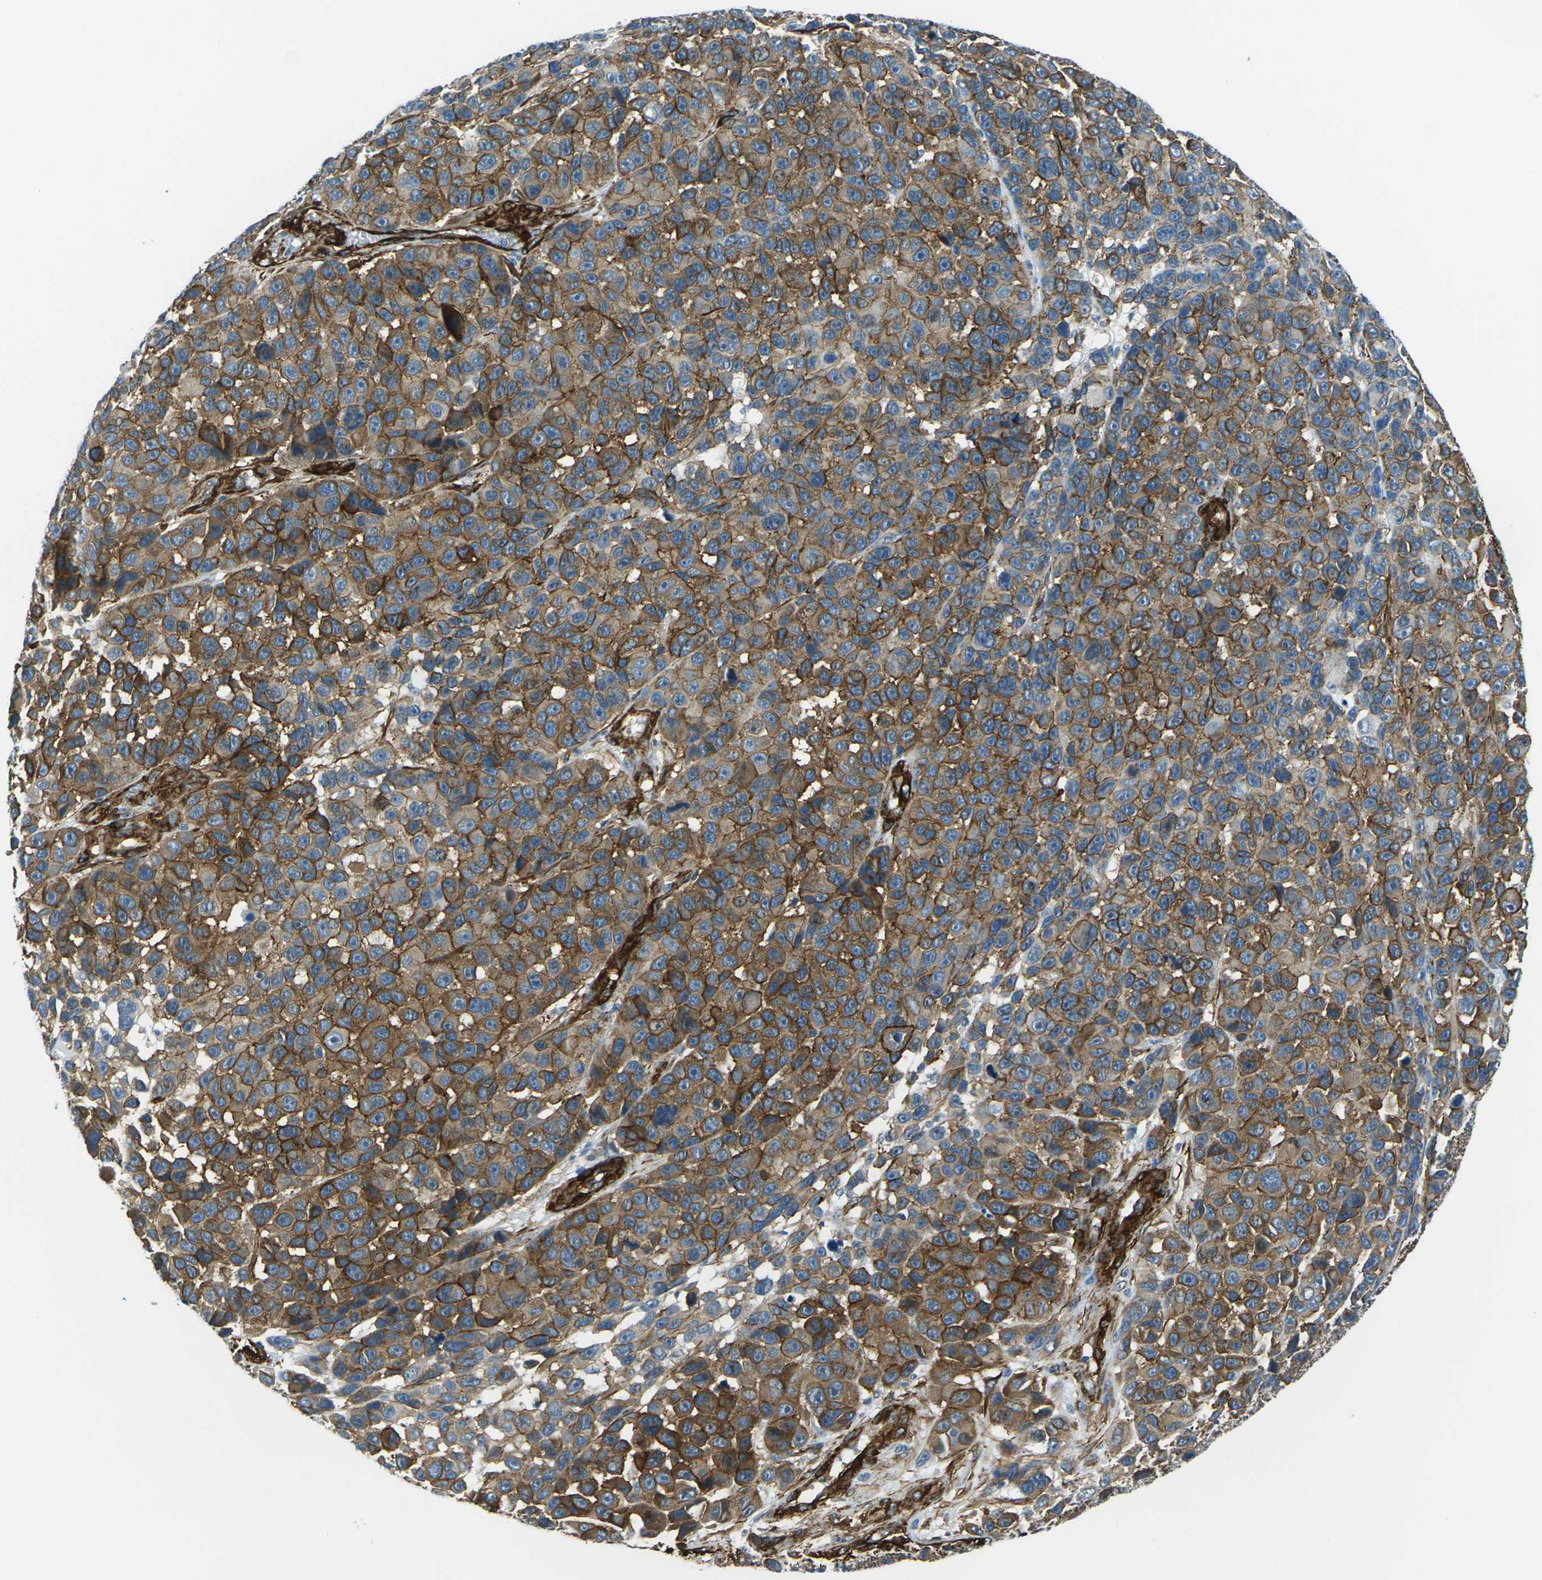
{"staining": {"intensity": "strong", "quantity": "25%-75%", "location": "cytoplasmic/membranous"}, "tissue": "melanoma", "cell_type": "Tumor cells", "image_type": "cancer", "snomed": [{"axis": "morphology", "description": "Malignant melanoma, NOS"}, {"axis": "topography", "description": "Skin"}], "caption": "Immunohistochemical staining of melanoma shows high levels of strong cytoplasmic/membranous protein staining in approximately 25%-75% of tumor cells.", "gene": "GRAMD1C", "patient": {"sex": "male", "age": 53}}